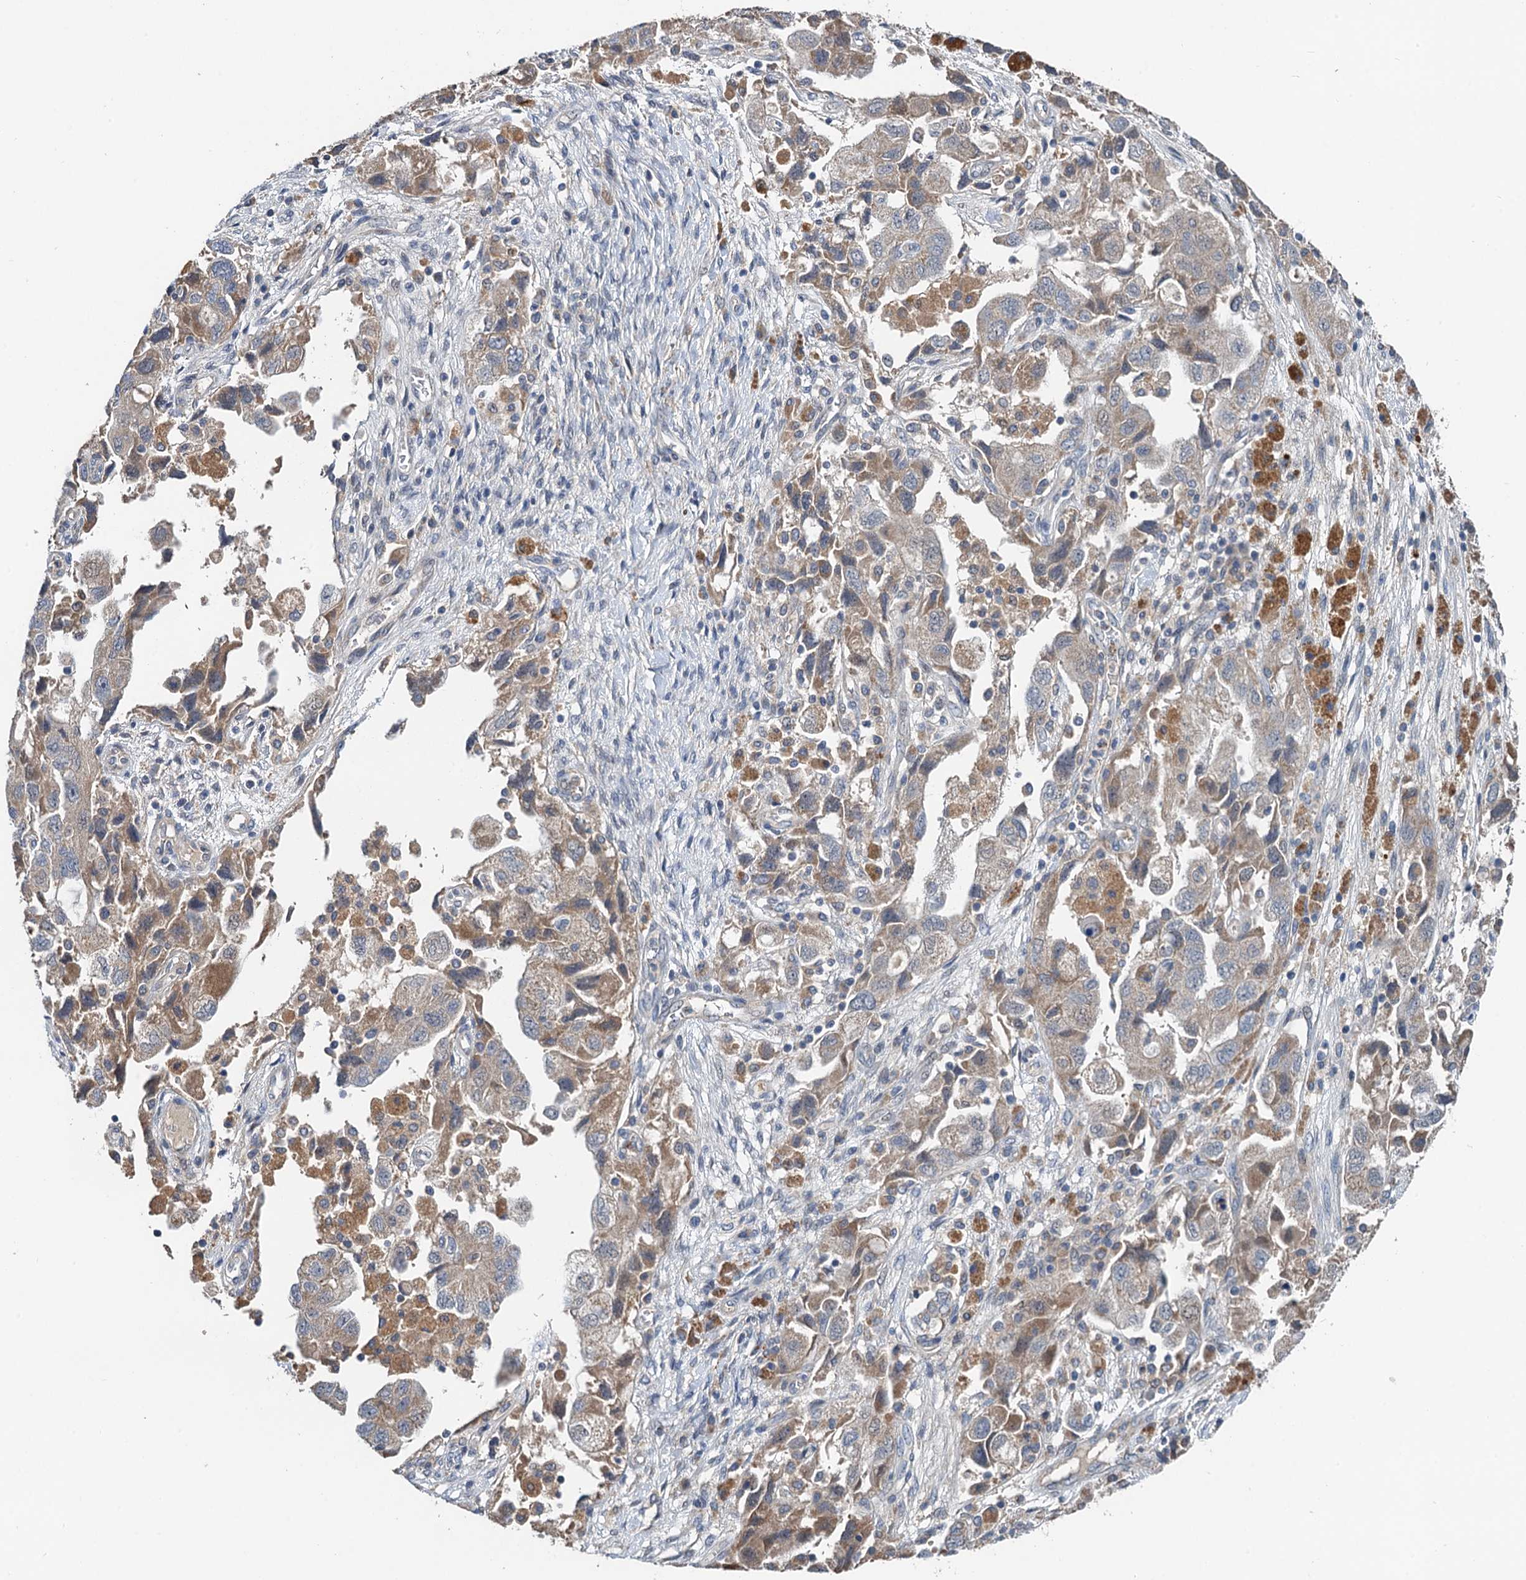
{"staining": {"intensity": "weak", "quantity": "<25%", "location": "cytoplasmic/membranous"}, "tissue": "ovarian cancer", "cell_type": "Tumor cells", "image_type": "cancer", "snomed": [{"axis": "morphology", "description": "Carcinoma, NOS"}, {"axis": "morphology", "description": "Cystadenocarcinoma, serous, NOS"}, {"axis": "topography", "description": "Ovary"}], "caption": "Immunohistochemistry micrograph of neoplastic tissue: ovarian cancer stained with DAB (3,3'-diaminobenzidine) demonstrates no significant protein staining in tumor cells.", "gene": "ZNF606", "patient": {"sex": "female", "age": 69}}